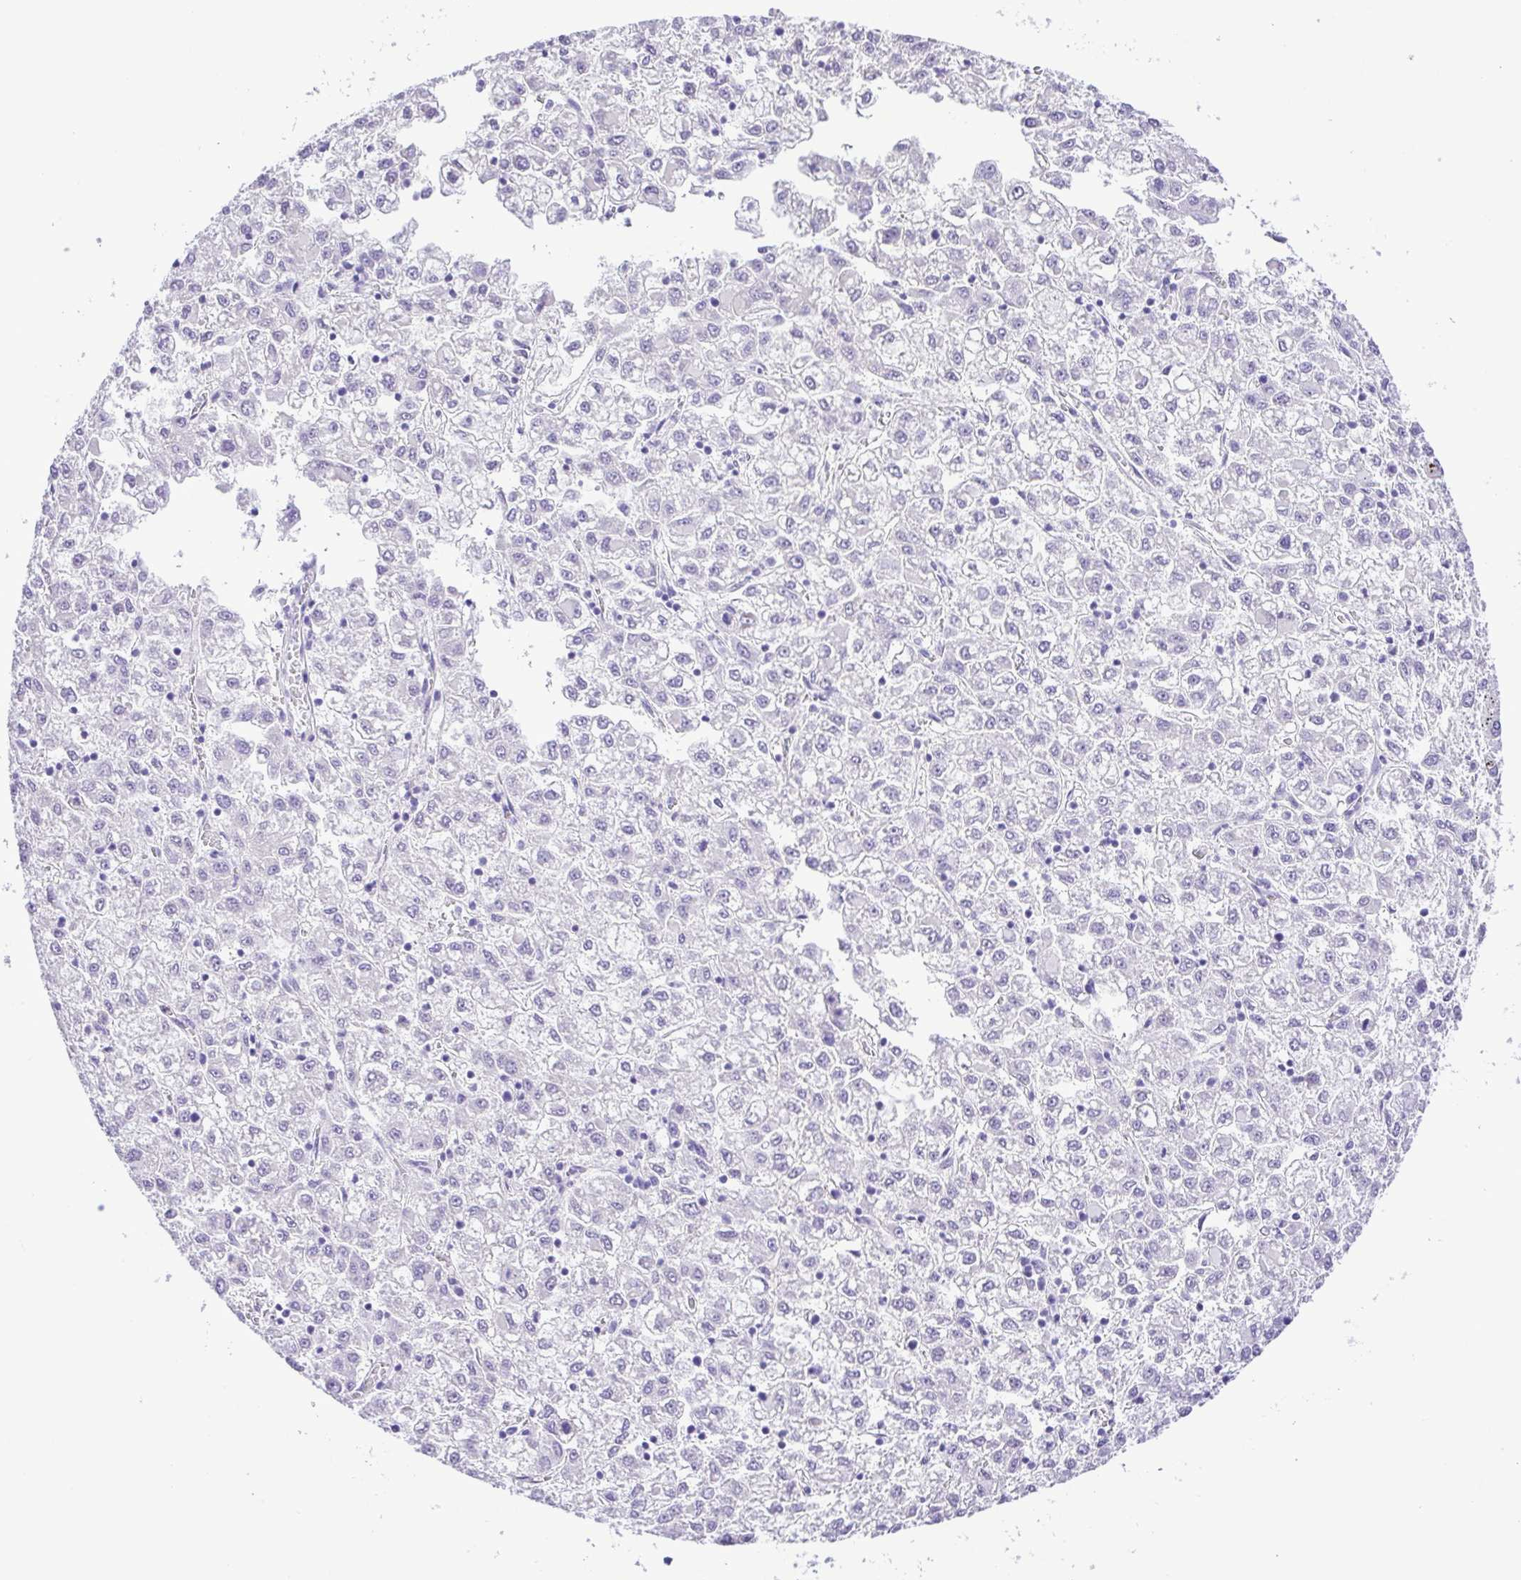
{"staining": {"intensity": "negative", "quantity": "none", "location": "none"}, "tissue": "liver cancer", "cell_type": "Tumor cells", "image_type": "cancer", "snomed": [{"axis": "morphology", "description": "Carcinoma, Hepatocellular, NOS"}, {"axis": "topography", "description": "Liver"}], "caption": "There is no significant expression in tumor cells of liver hepatocellular carcinoma.", "gene": "SYT1", "patient": {"sex": "male", "age": 40}}